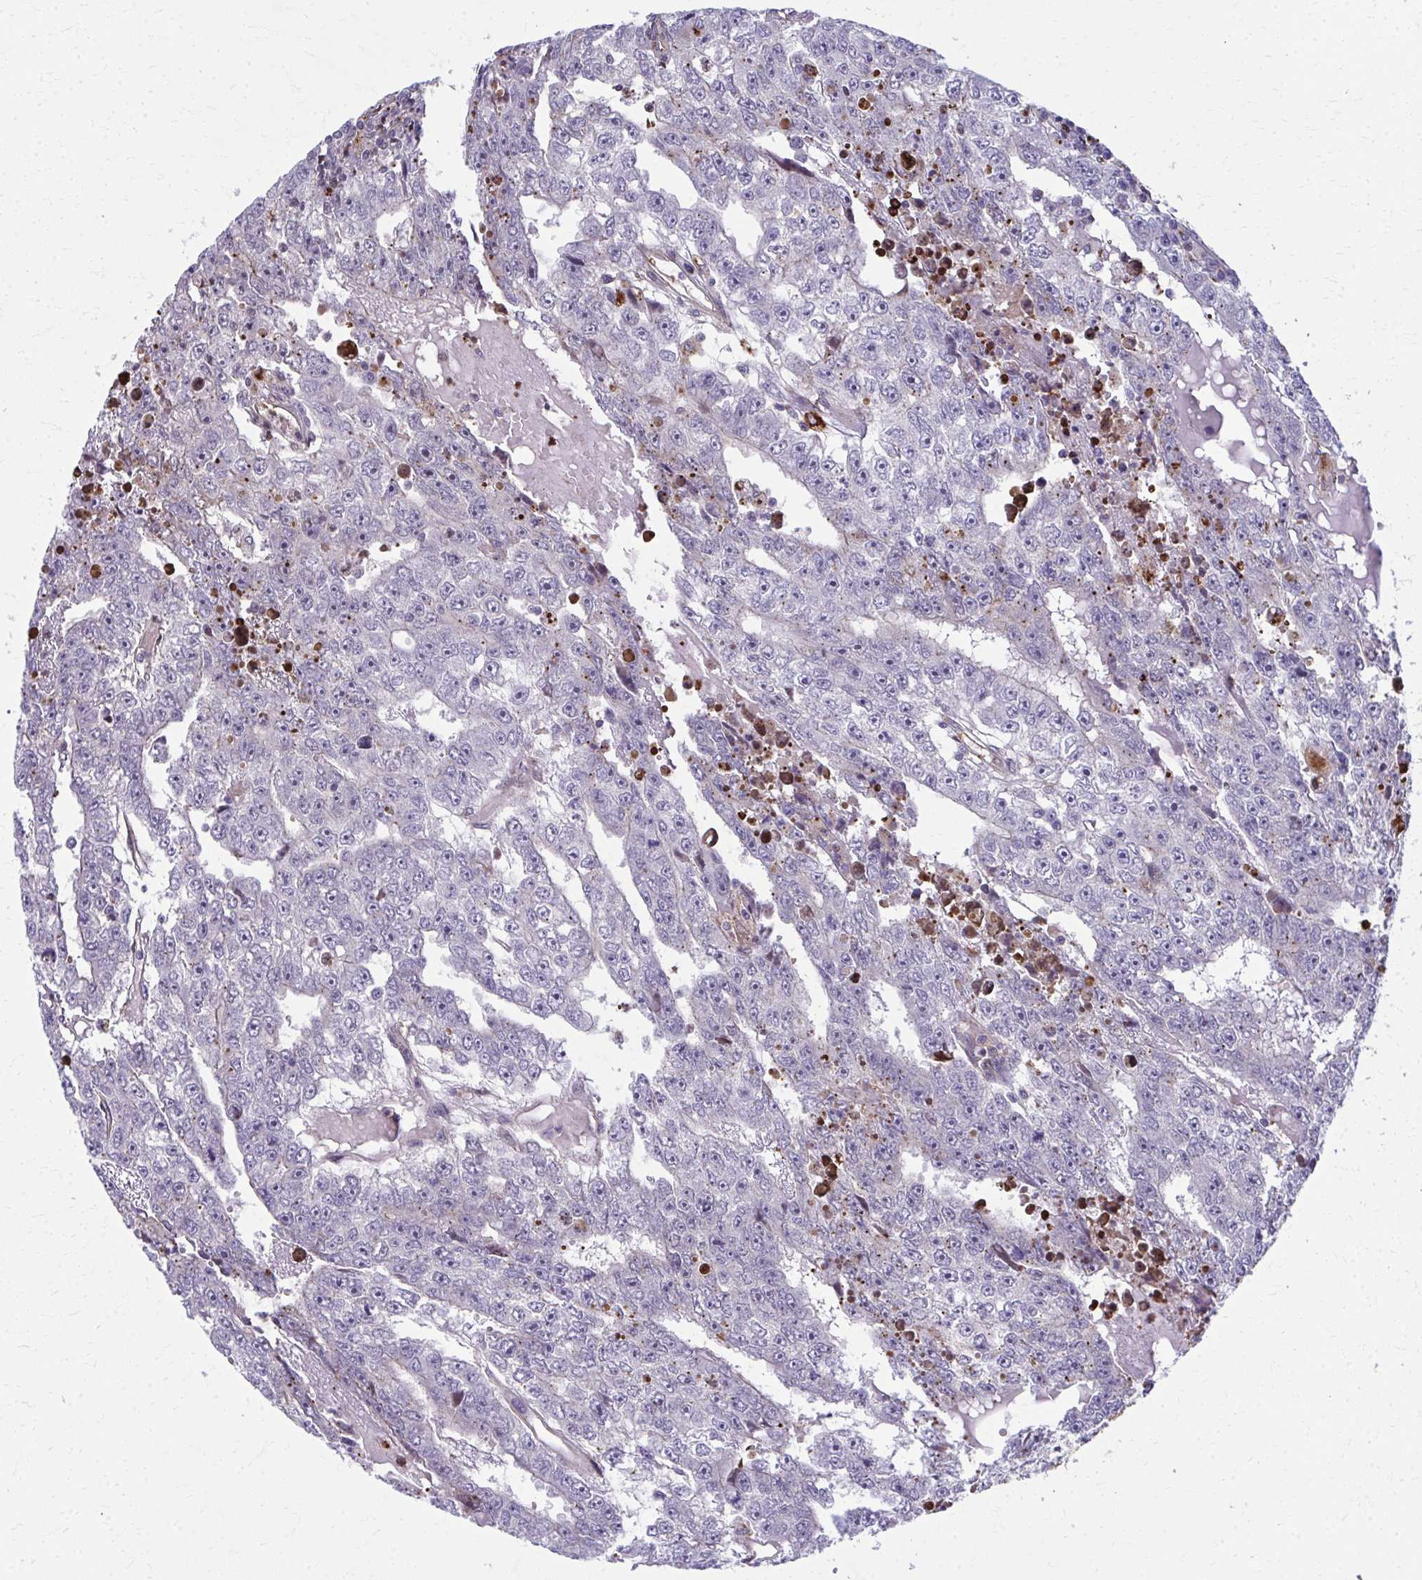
{"staining": {"intensity": "negative", "quantity": "none", "location": "none"}, "tissue": "testis cancer", "cell_type": "Tumor cells", "image_type": "cancer", "snomed": [{"axis": "morphology", "description": "Carcinoma, Embryonal, NOS"}, {"axis": "topography", "description": "Testis"}], "caption": "Immunohistochemical staining of human testis embryonal carcinoma reveals no significant staining in tumor cells.", "gene": "LRRC4B", "patient": {"sex": "male", "age": 20}}